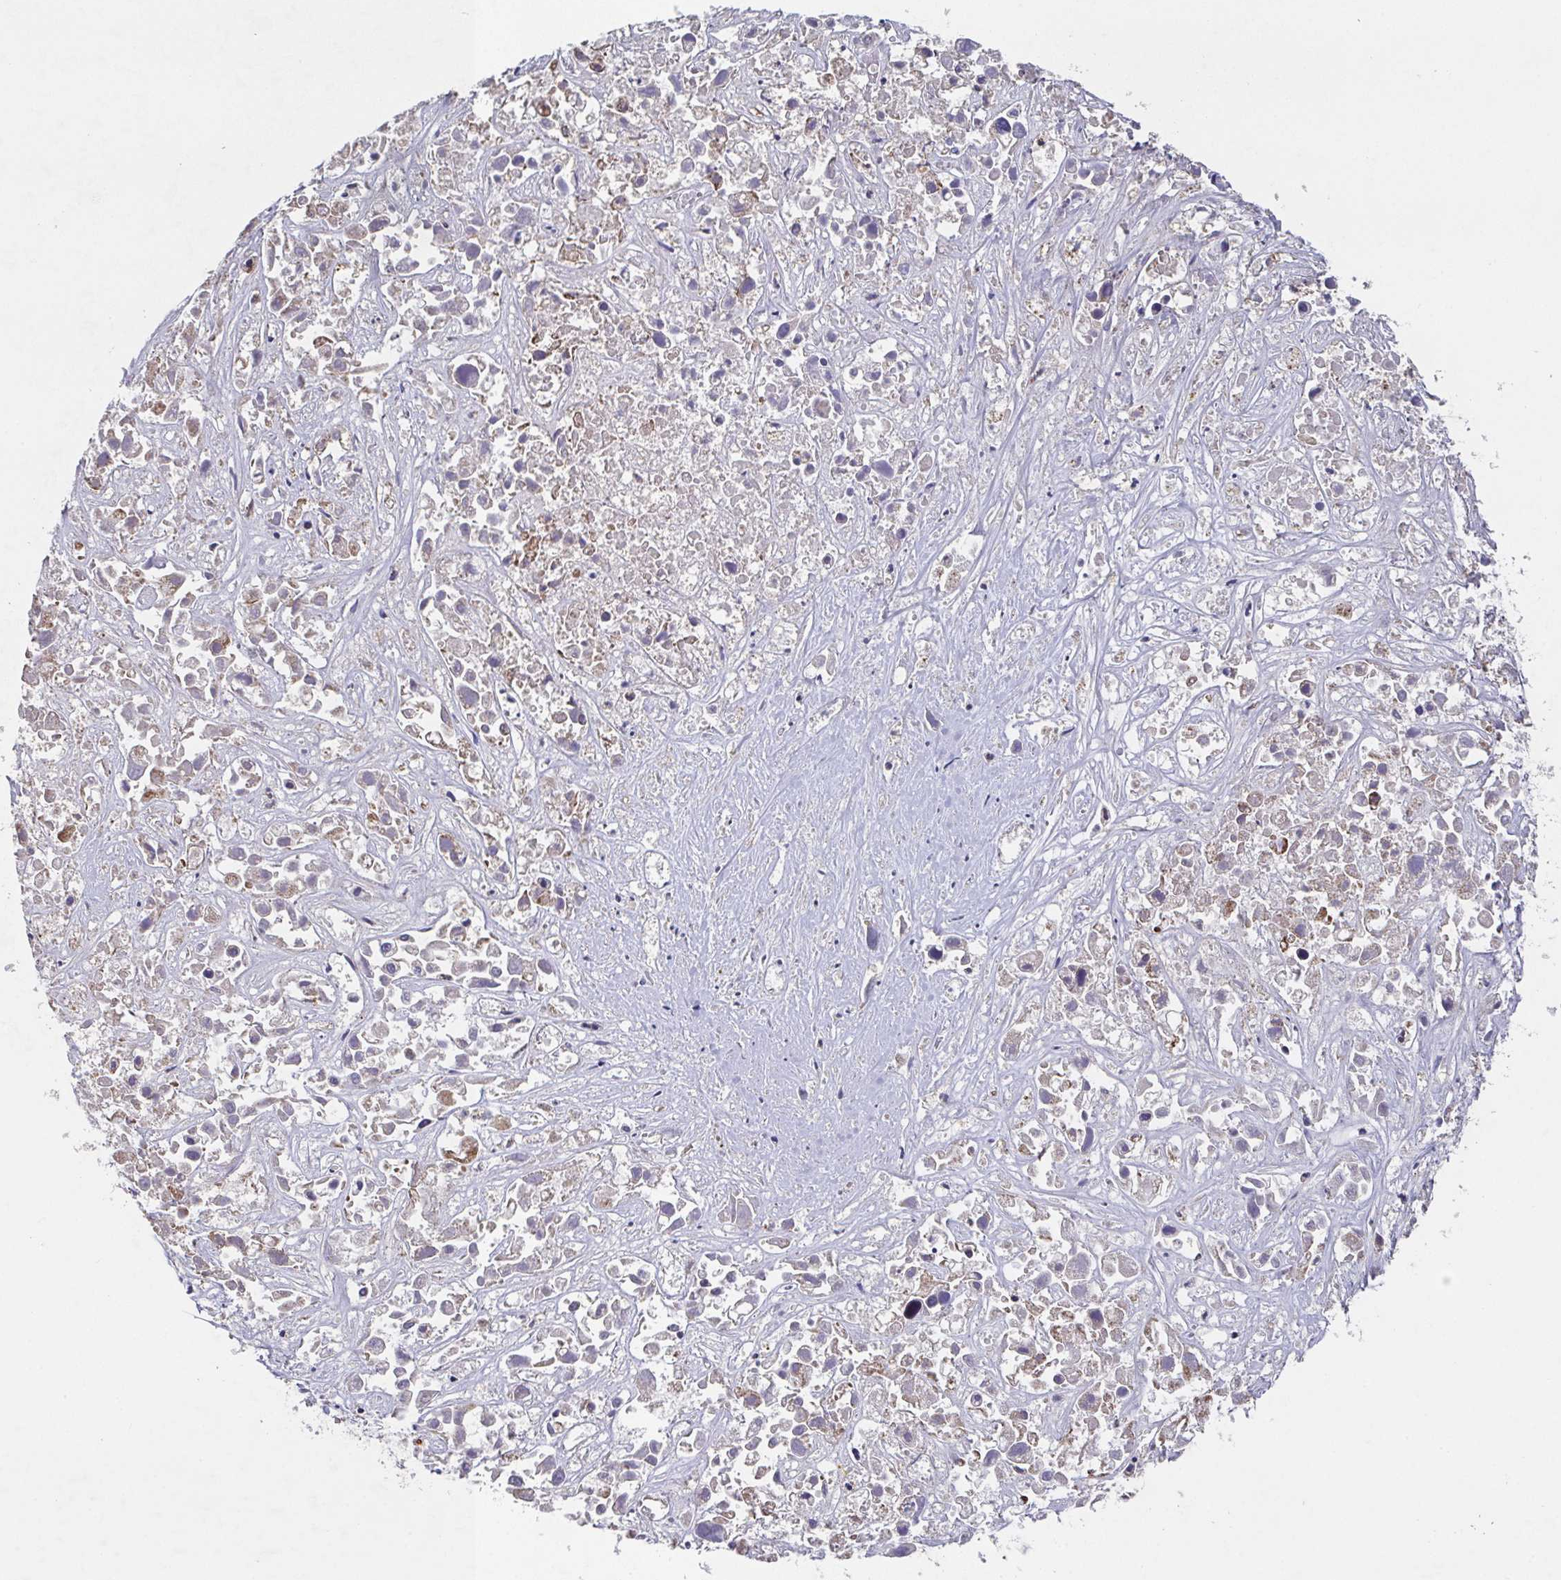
{"staining": {"intensity": "negative", "quantity": "none", "location": "none"}, "tissue": "liver cancer", "cell_type": "Tumor cells", "image_type": "cancer", "snomed": [{"axis": "morphology", "description": "Cholangiocarcinoma"}, {"axis": "topography", "description": "Liver"}], "caption": "A photomicrograph of human cholangiocarcinoma (liver) is negative for staining in tumor cells. (Stains: DAB (3,3'-diaminobenzidine) immunohistochemistry (IHC) with hematoxylin counter stain, Microscopy: brightfield microscopy at high magnification).", "gene": "MT-ND3", "patient": {"sex": "male", "age": 81}}